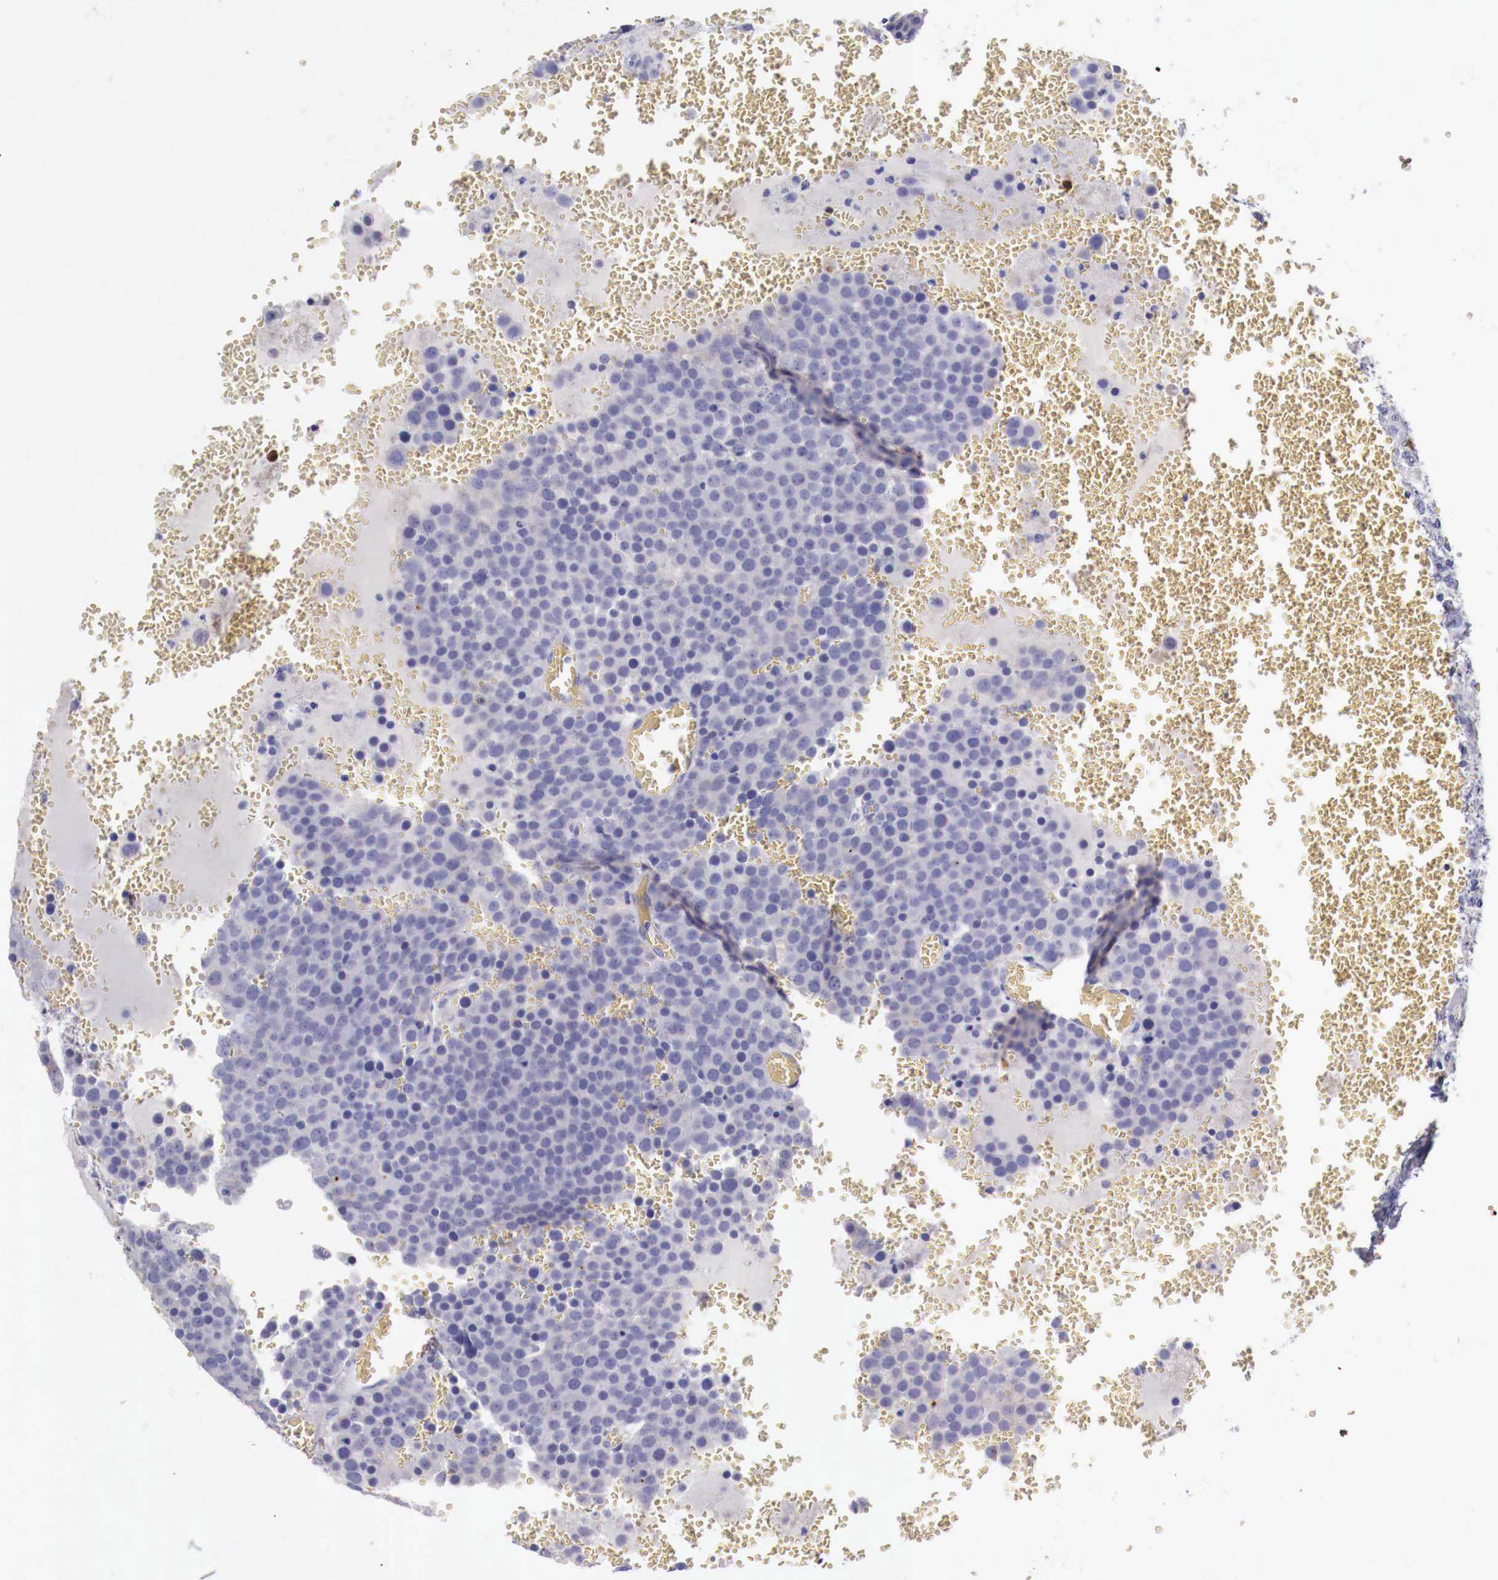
{"staining": {"intensity": "negative", "quantity": "none", "location": "none"}, "tissue": "testis cancer", "cell_type": "Tumor cells", "image_type": "cancer", "snomed": [{"axis": "morphology", "description": "Seminoma, NOS"}, {"axis": "topography", "description": "Testis"}], "caption": "Immunohistochemistry image of seminoma (testis) stained for a protein (brown), which displays no expression in tumor cells. (DAB (3,3'-diaminobenzidine) immunohistochemistry visualized using brightfield microscopy, high magnification).", "gene": "PITPNA", "patient": {"sex": "male", "age": 71}}